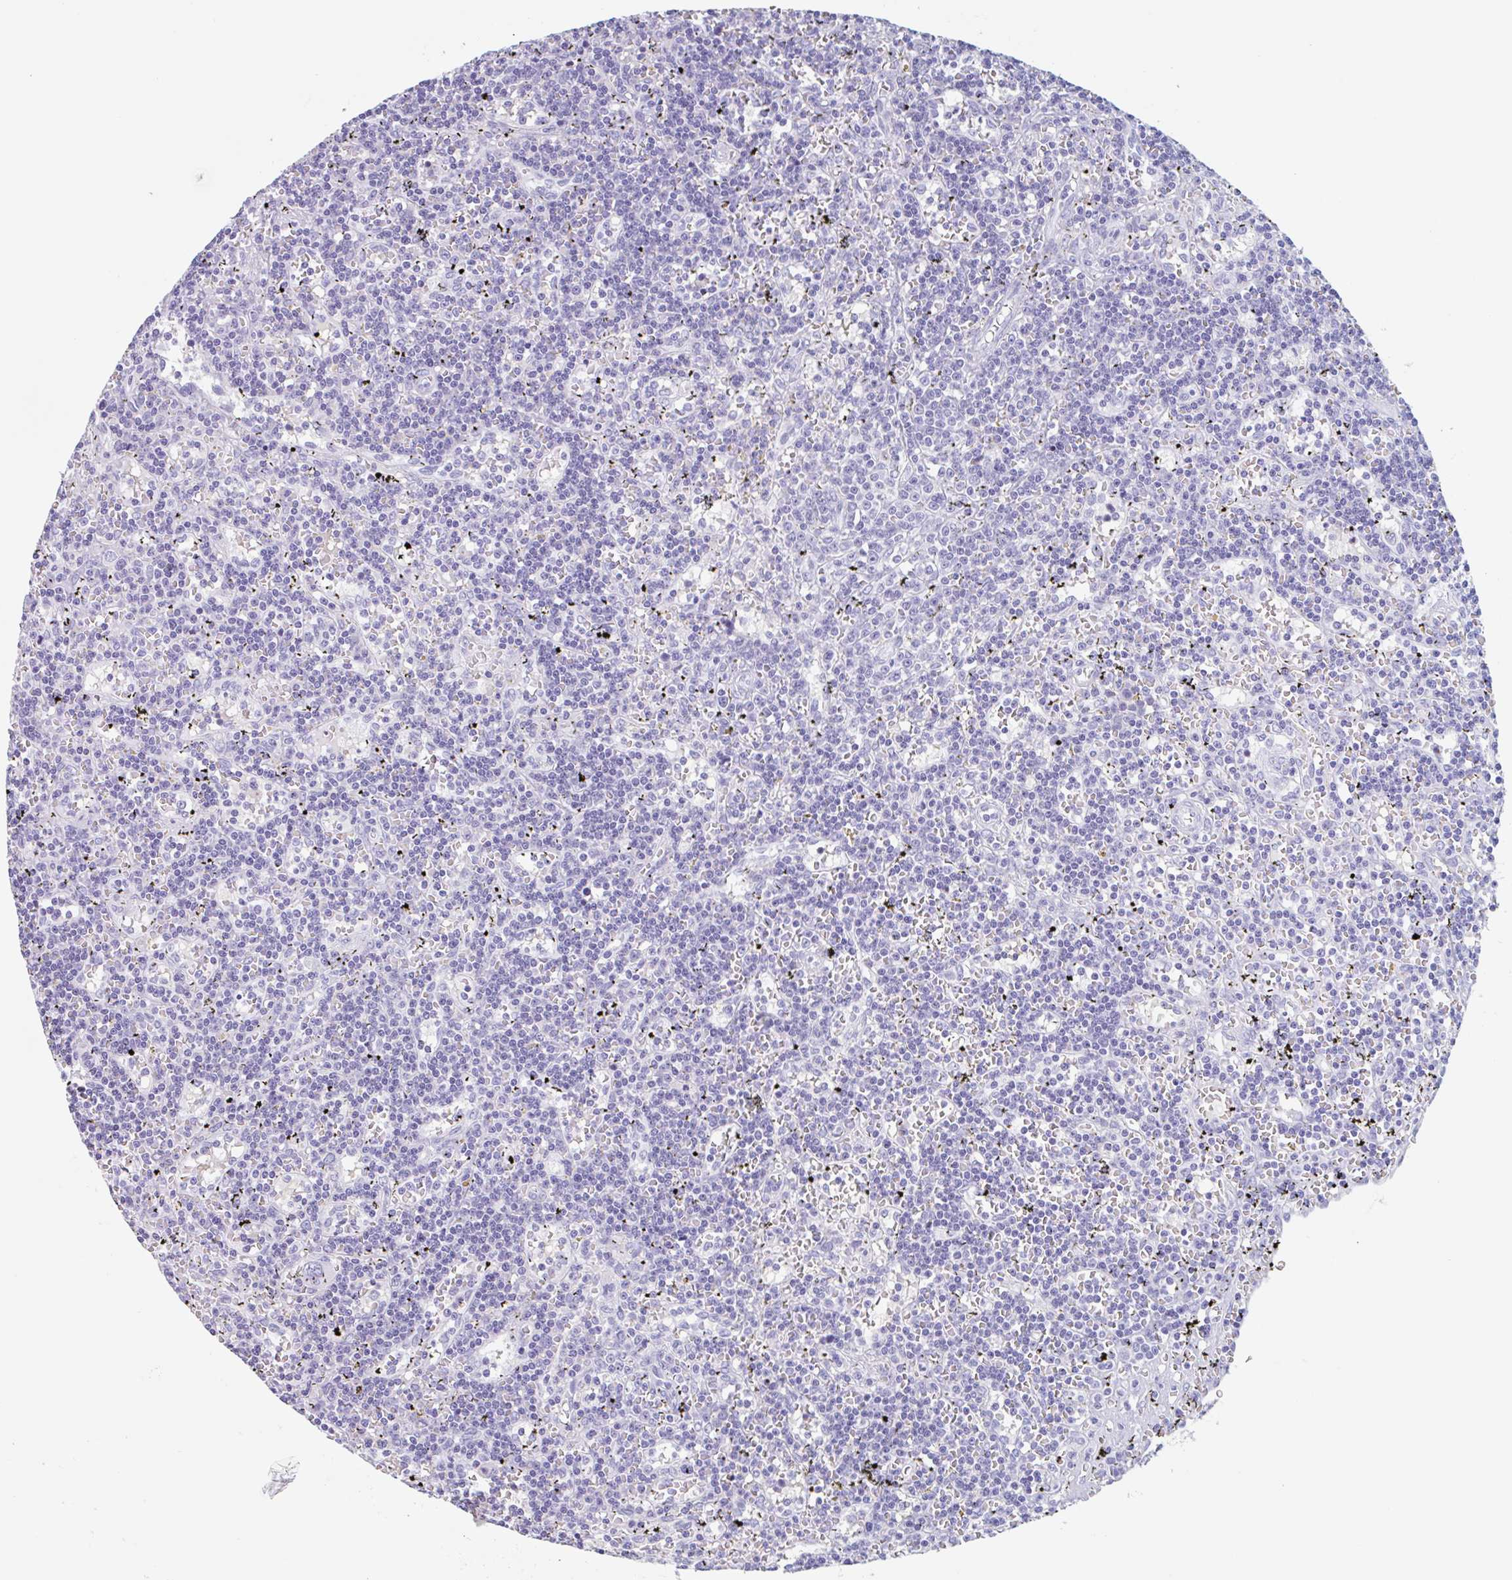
{"staining": {"intensity": "negative", "quantity": "none", "location": "none"}, "tissue": "lymphoma", "cell_type": "Tumor cells", "image_type": "cancer", "snomed": [{"axis": "morphology", "description": "Malignant lymphoma, non-Hodgkin's type, Low grade"}, {"axis": "topography", "description": "Spleen"}], "caption": "There is no significant expression in tumor cells of low-grade malignant lymphoma, non-Hodgkin's type. The staining was performed using DAB to visualize the protein expression in brown, while the nuclei were stained in blue with hematoxylin (Magnification: 20x).", "gene": "EMC4", "patient": {"sex": "male", "age": 60}}